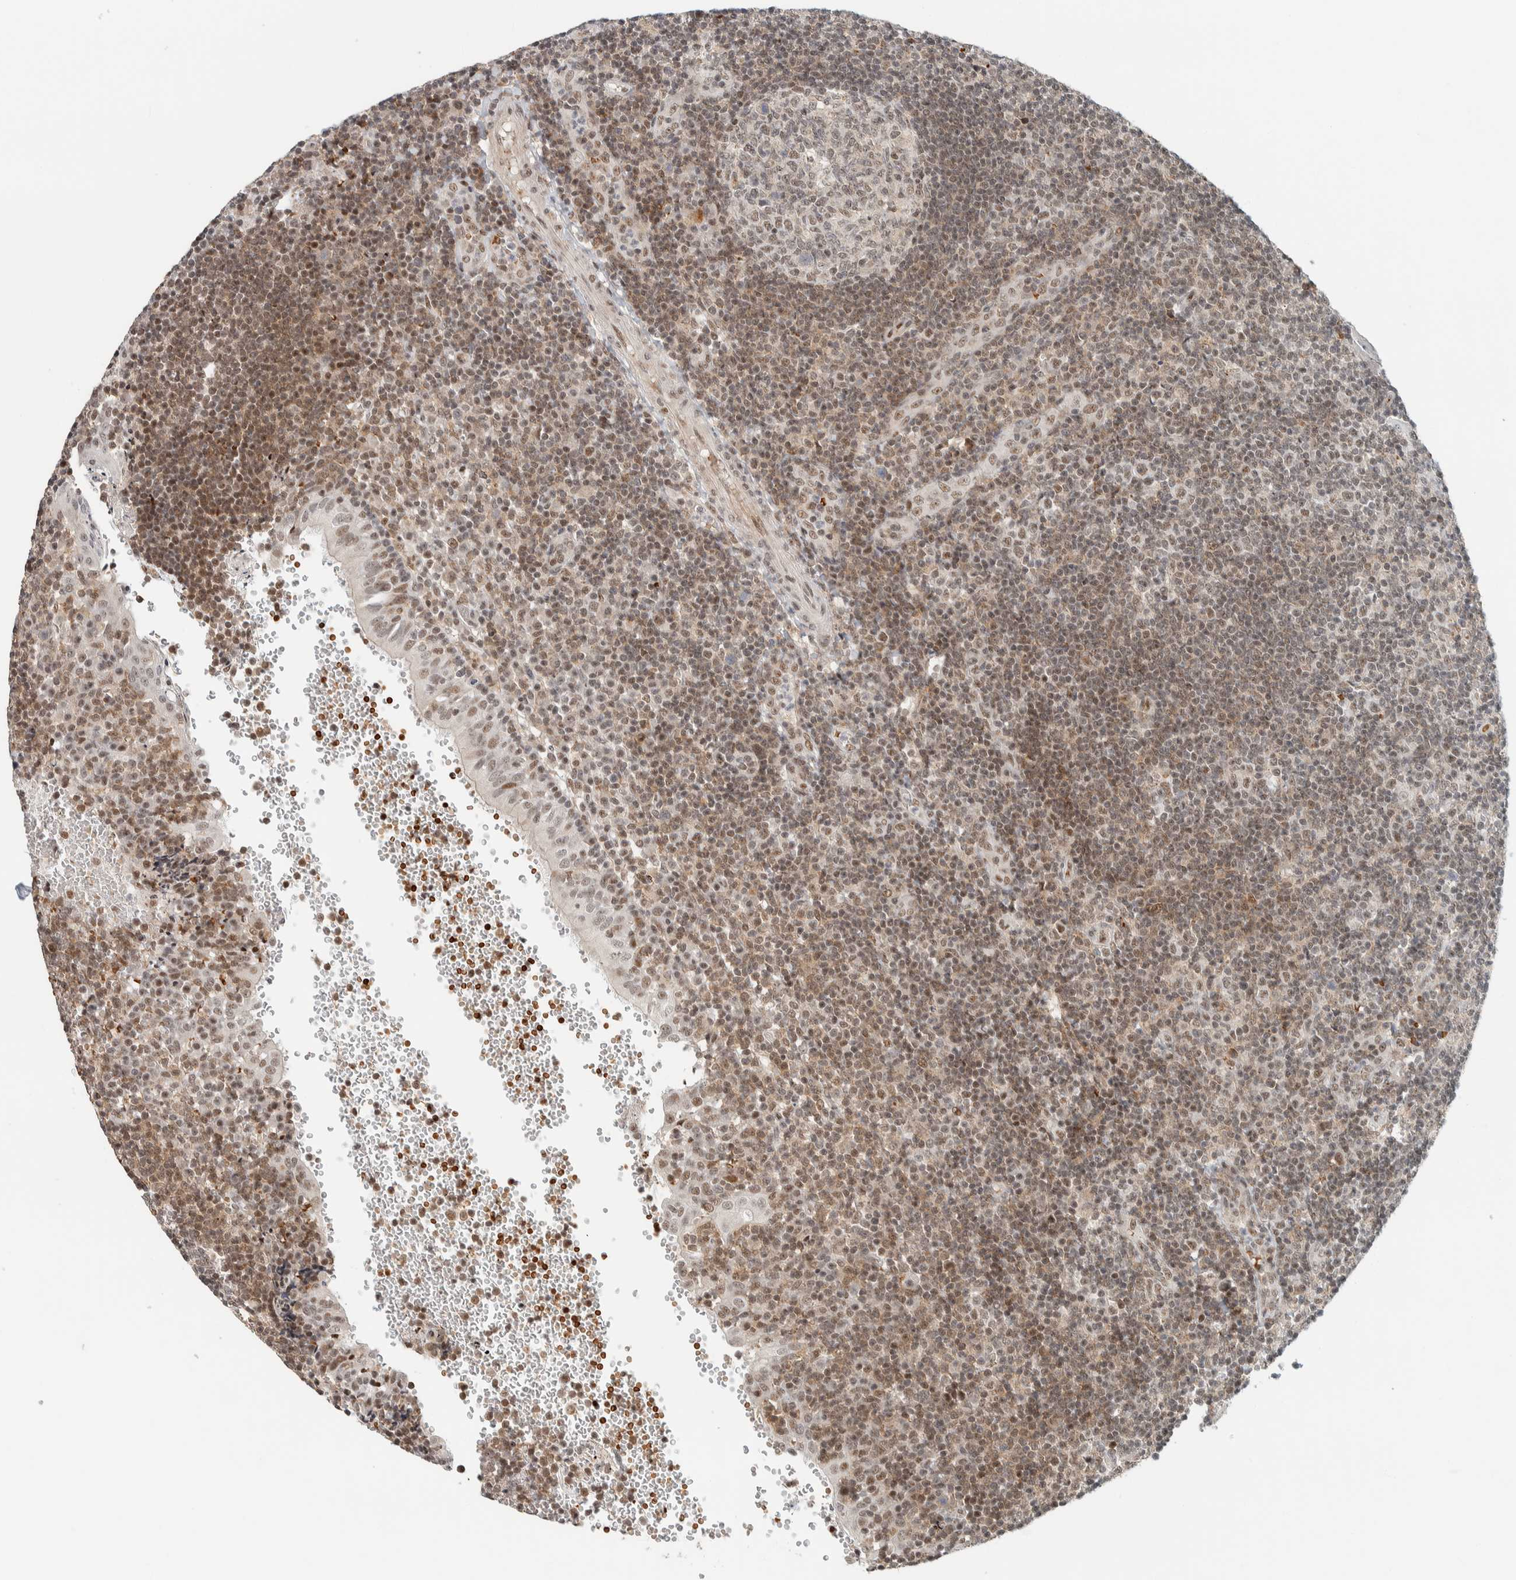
{"staining": {"intensity": "weak", "quantity": "25%-75%", "location": "nuclear"}, "tissue": "tonsil", "cell_type": "Germinal center cells", "image_type": "normal", "snomed": [{"axis": "morphology", "description": "Normal tissue, NOS"}, {"axis": "topography", "description": "Tonsil"}], "caption": "Immunohistochemistry photomicrograph of normal human tonsil stained for a protein (brown), which shows low levels of weak nuclear positivity in about 25%-75% of germinal center cells.", "gene": "ZBTB2", "patient": {"sex": "female", "age": 40}}